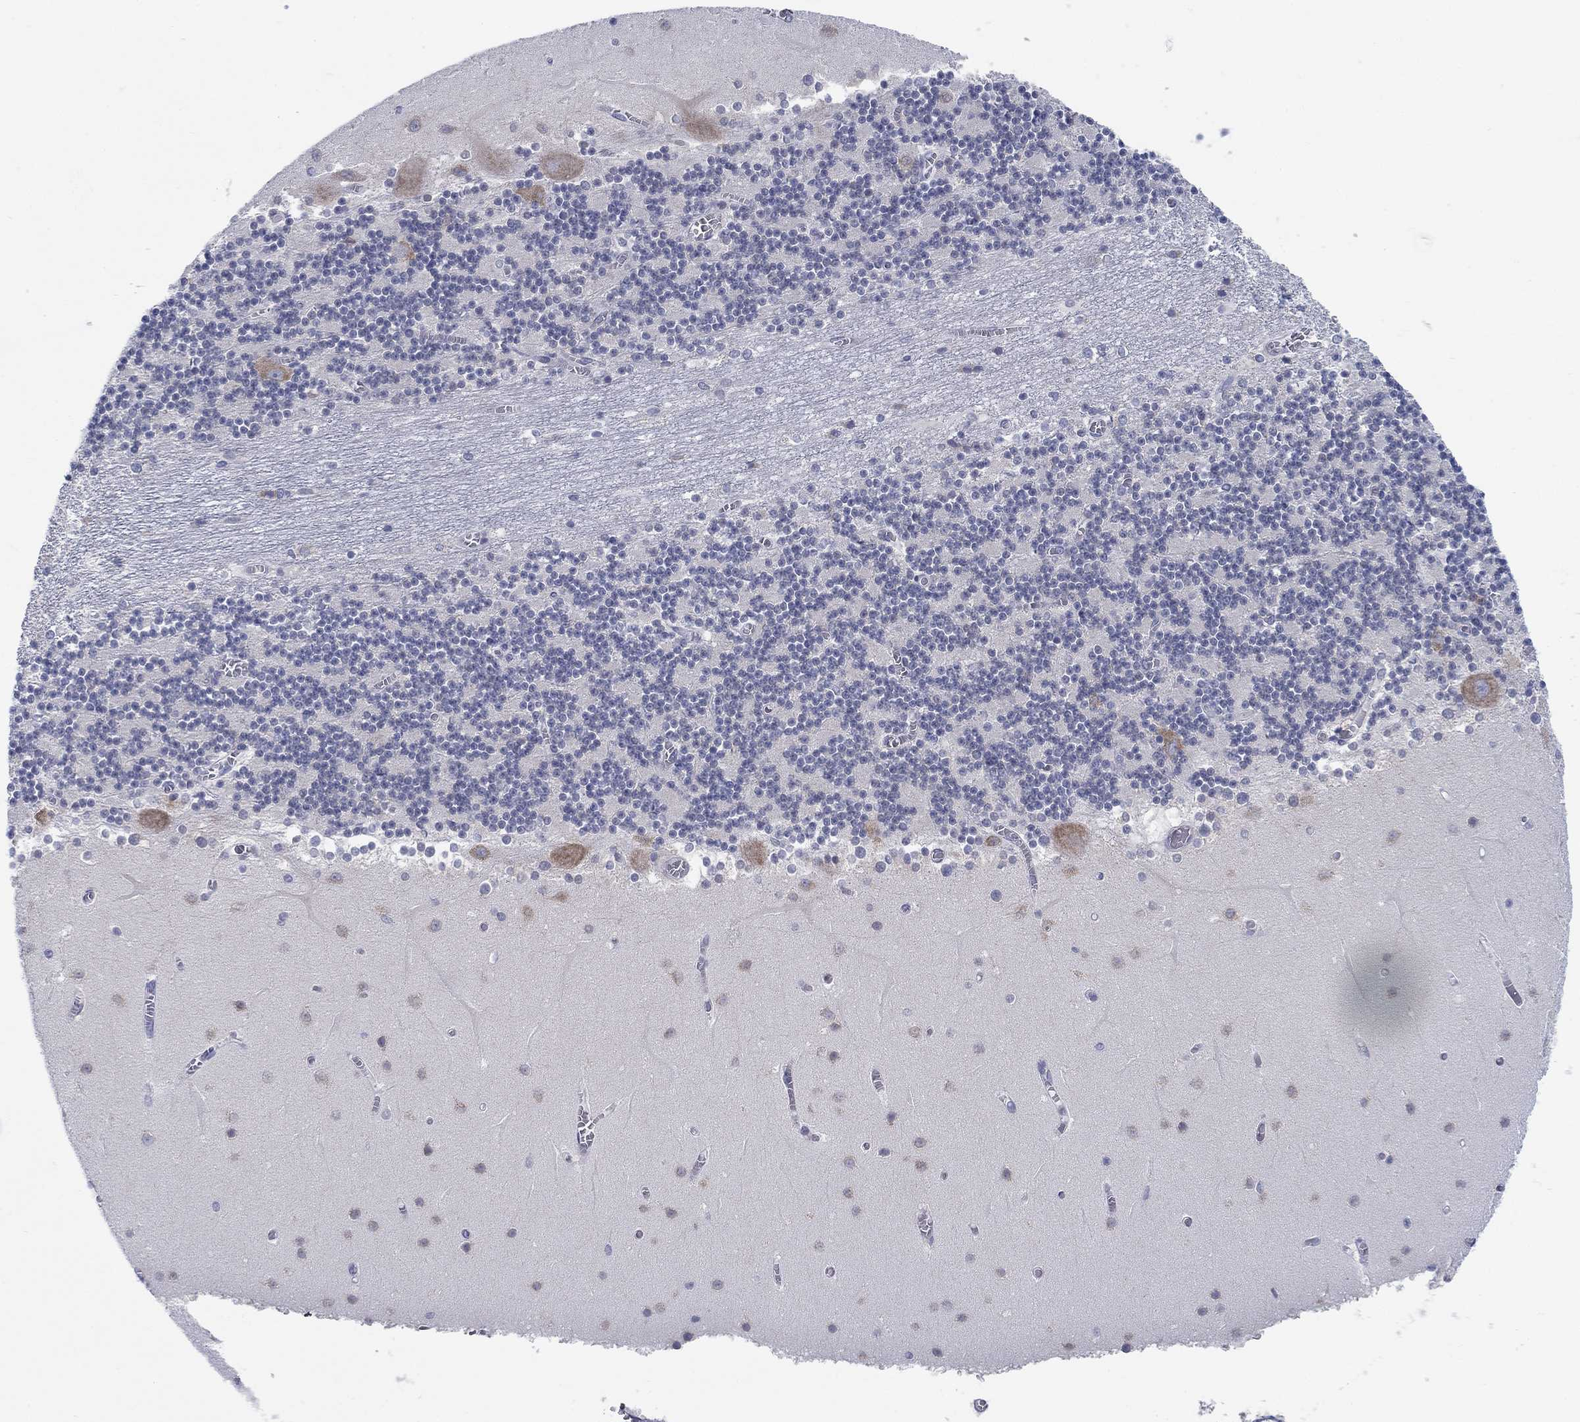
{"staining": {"intensity": "moderate", "quantity": "<25%", "location": "cytoplasmic/membranous"}, "tissue": "cerebellum", "cell_type": "Cells in granular layer", "image_type": "normal", "snomed": [{"axis": "morphology", "description": "Normal tissue, NOS"}, {"axis": "topography", "description": "Cerebellum"}], "caption": "Human cerebellum stained with a brown dye exhibits moderate cytoplasmic/membranous positive positivity in approximately <25% of cells in granular layer.", "gene": "TMEM59", "patient": {"sex": "female", "age": 28}}